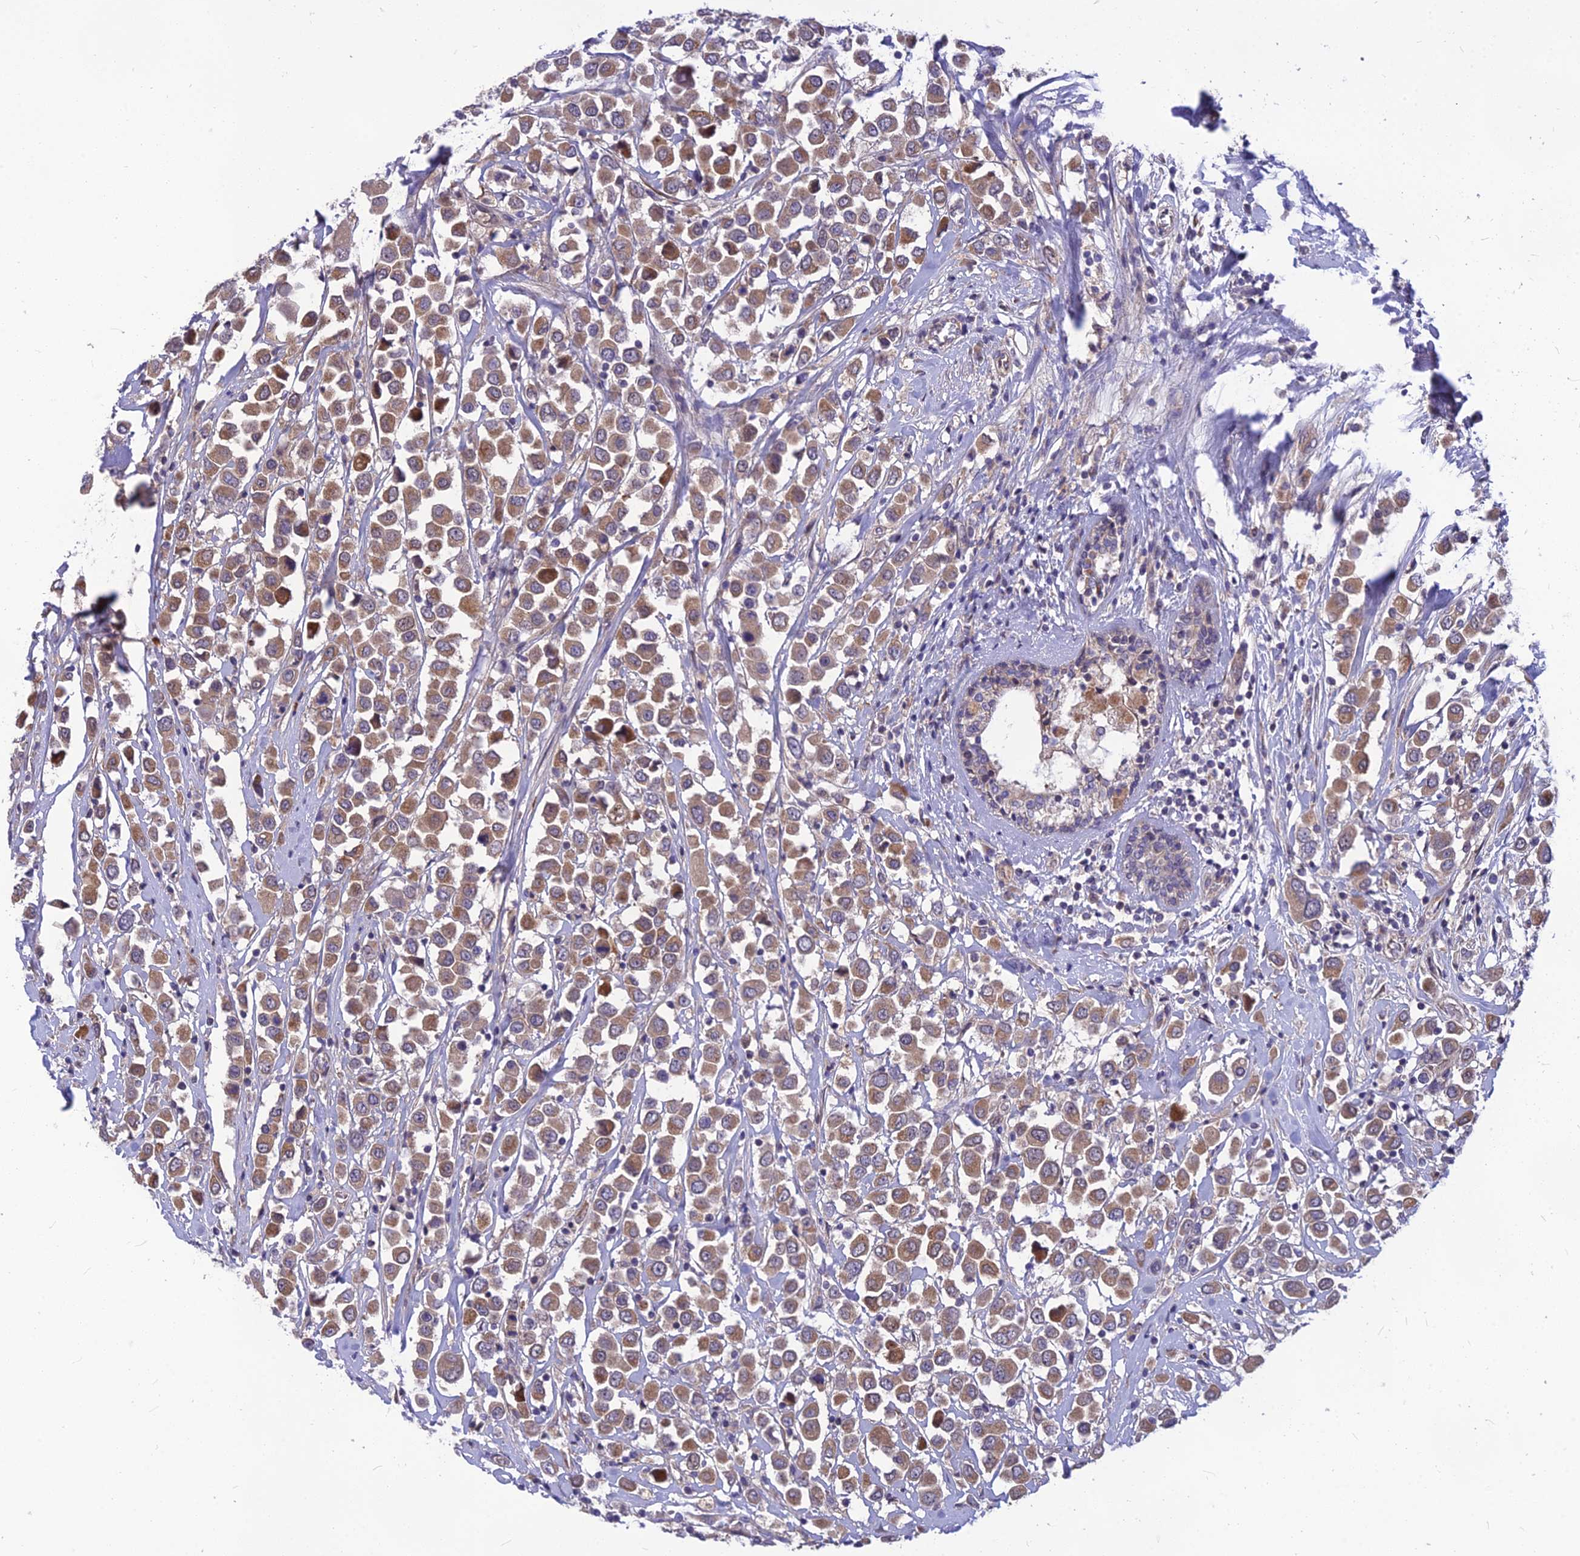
{"staining": {"intensity": "moderate", "quantity": ">75%", "location": "cytoplasmic/membranous"}, "tissue": "breast cancer", "cell_type": "Tumor cells", "image_type": "cancer", "snomed": [{"axis": "morphology", "description": "Duct carcinoma"}, {"axis": "topography", "description": "Breast"}], "caption": "Human breast cancer stained for a protein (brown) reveals moderate cytoplasmic/membranous positive staining in approximately >75% of tumor cells.", "gene": "PTCD2", "patient": {"sex": "female", "age": 61}}